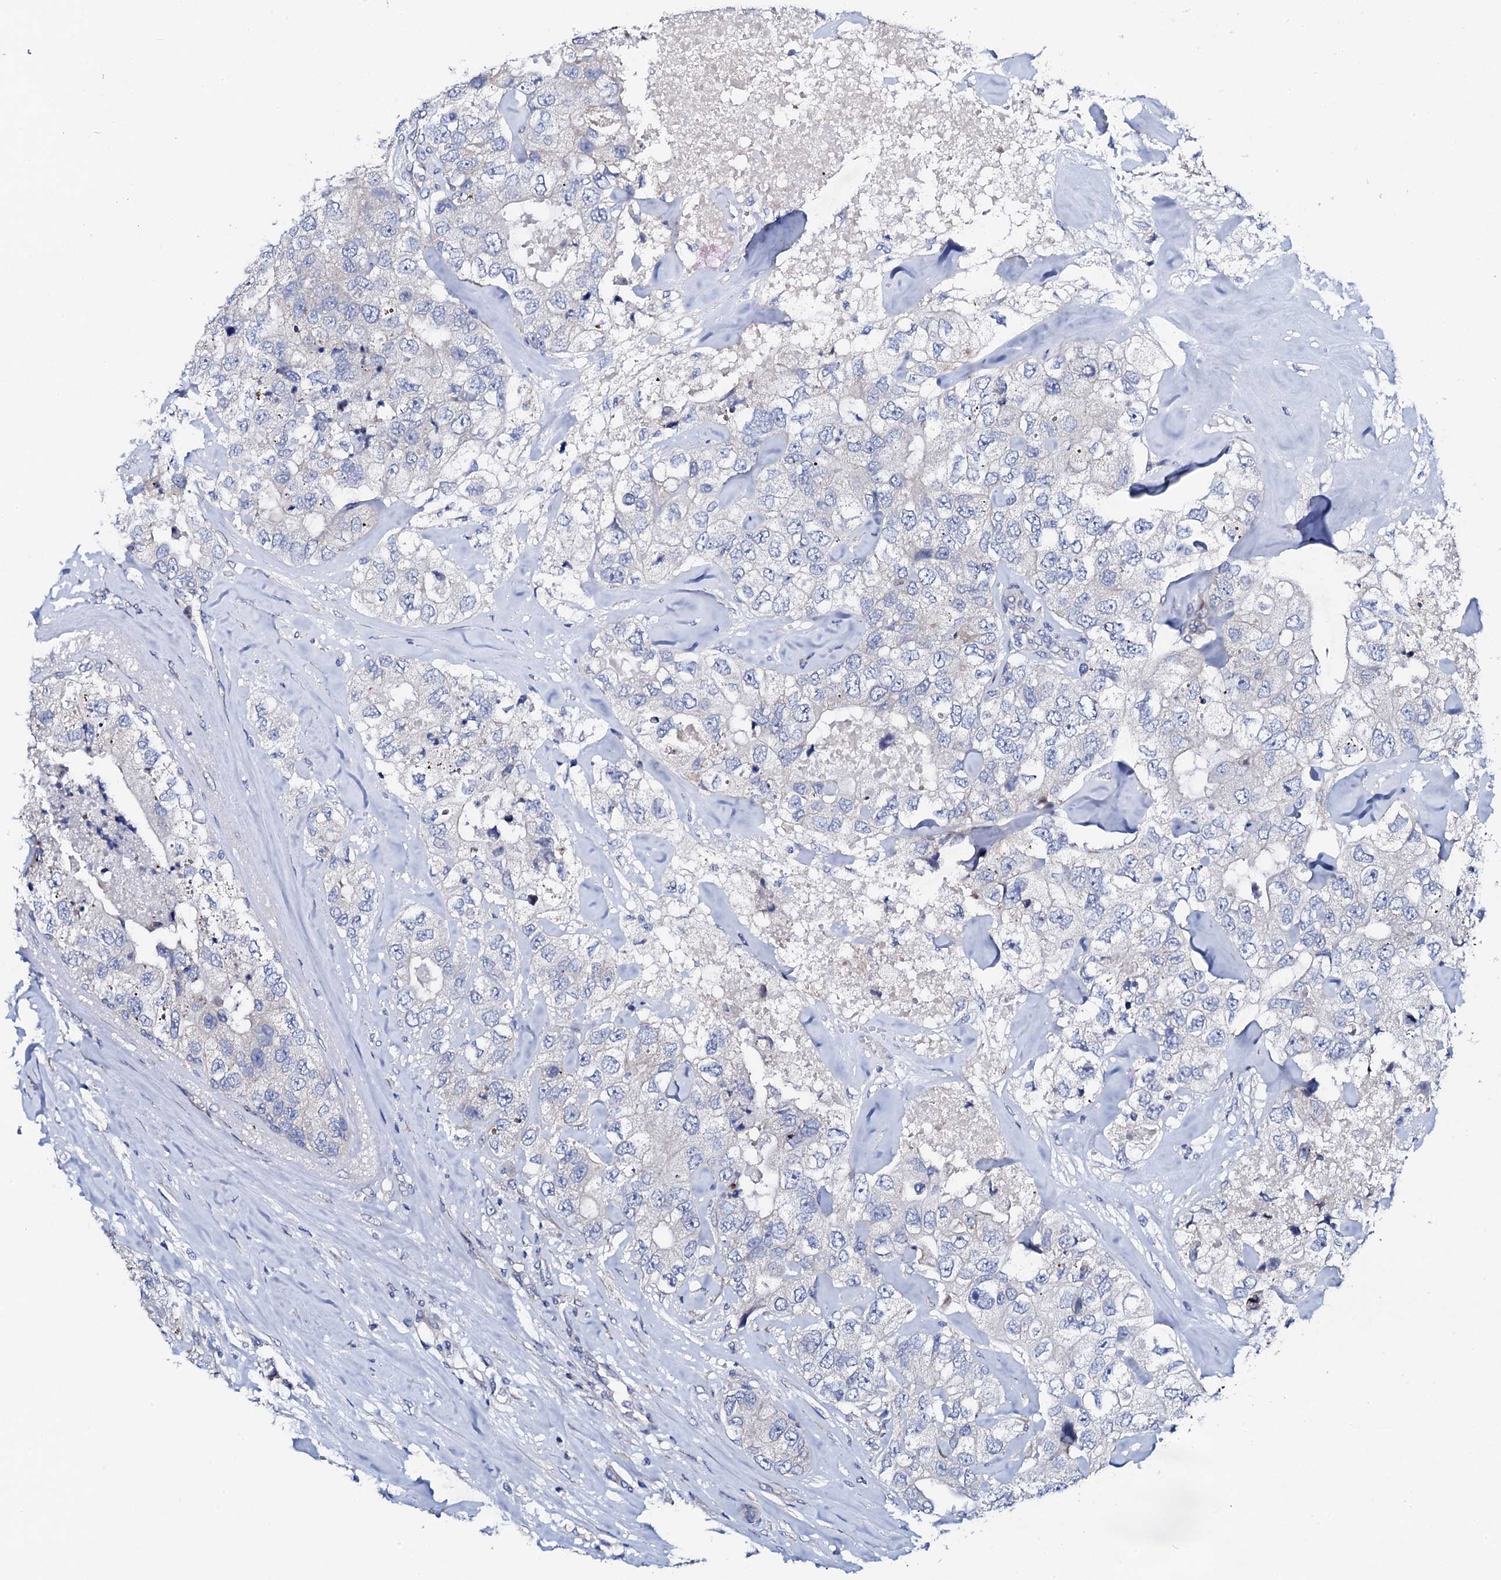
{"staining": {"intensity": "negative", "quantity": "none", "location": "none"}, "tissue": "breast cancer", "cell_type": "Tumor cells", "image_type": "cancer", "snomed": [{"axis": "morphology", "description": "Duct carcinoma"}, {"axis": "topography", "description": "Breast"}], "caption": "DAB (3,3'-diaminobenzidine) immunohistochemical staining of human breast intraductal carcinoma reveals no significant positivity in tumor cells. (DAB (3,3'-diaminobenzidine) immunohistochemistry, high magnification).", "gene": "TRDN", "patient": {"sex": "female", "age": 62}}